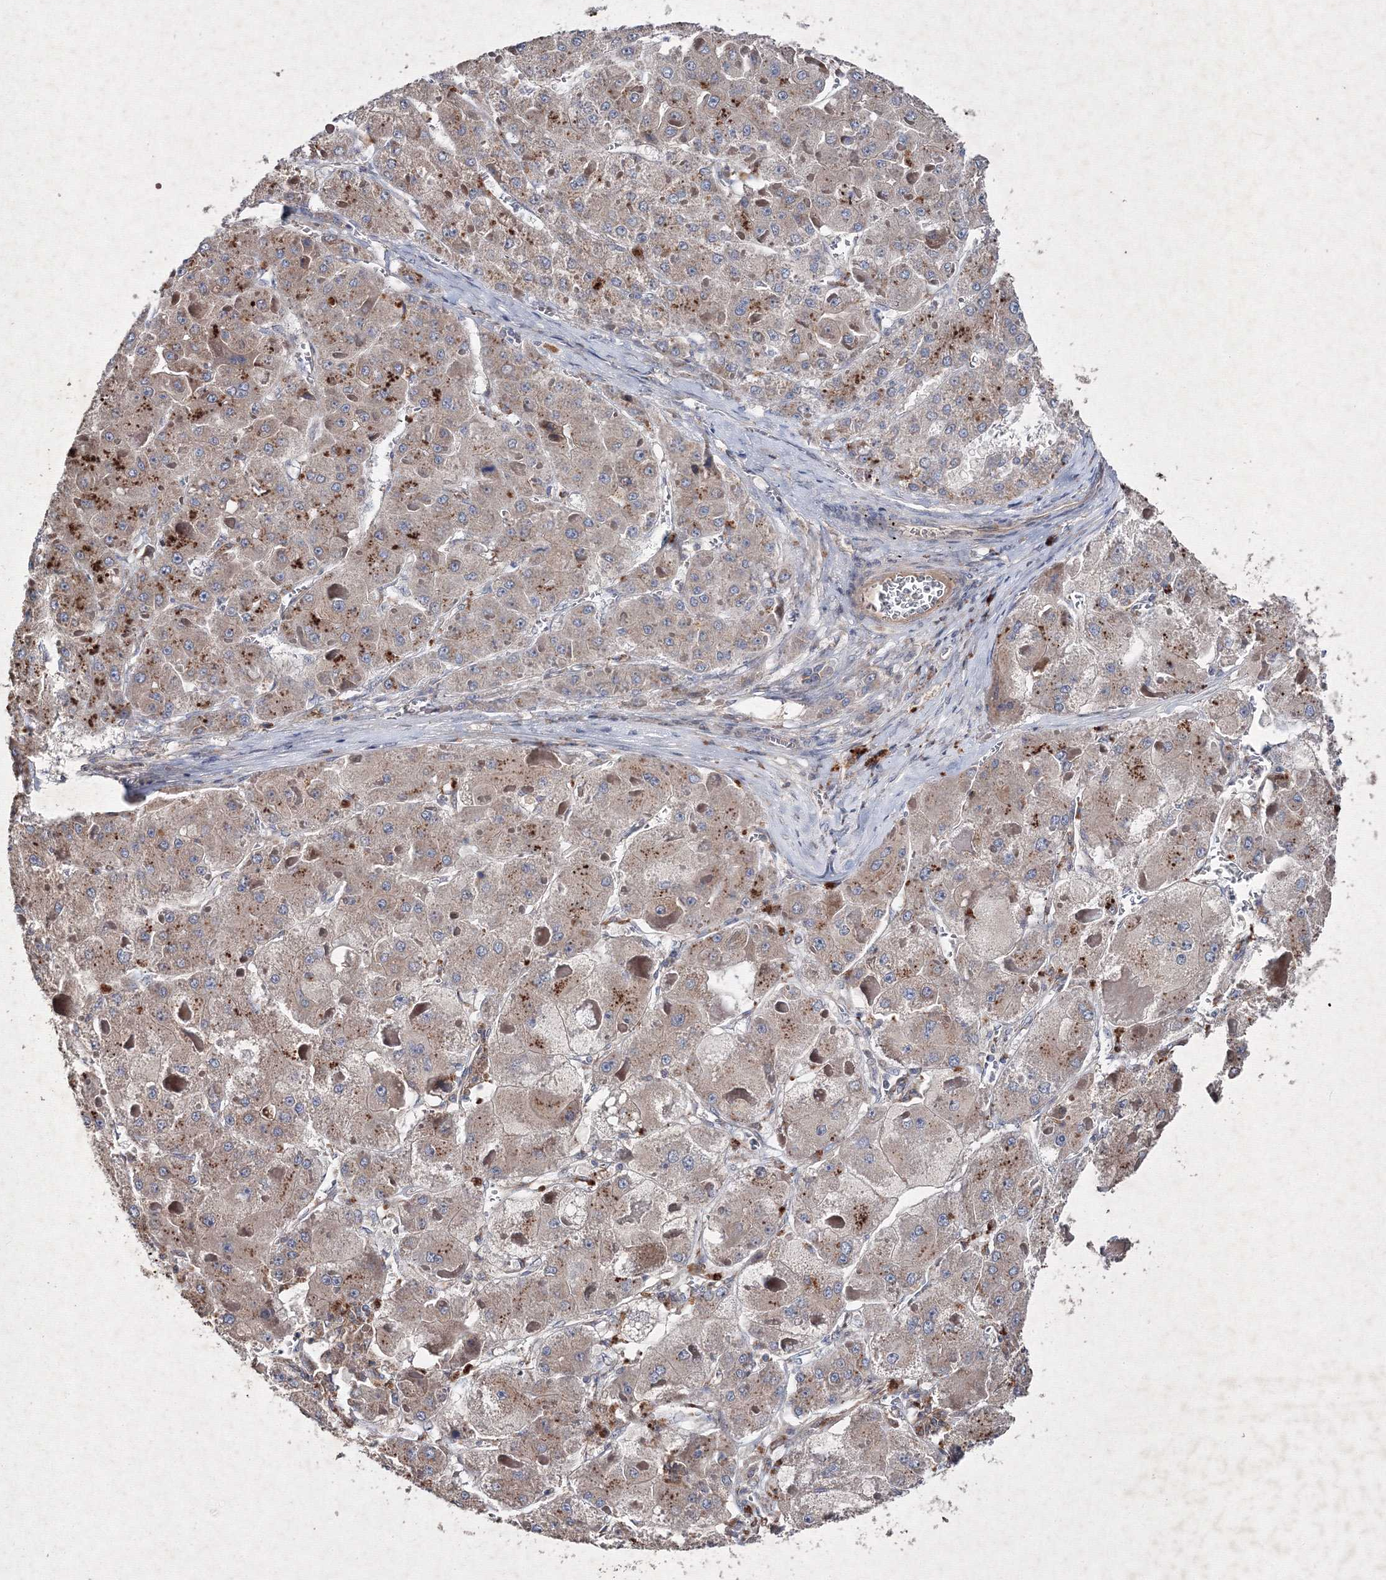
{"staining": {"intensity": "weak", "quantity": ">75%", "location": "cytoplasmic/membranous"}, "tissue": "liver cancer", "cell_type": "Tumor cells", "image_type": "cancer", "snomed": [{"axis": "morphology", "description": "Carcinoma, Hepatocellular, NOS"}, {"axis": "topography", "description": "Liver"}], "caption": "The photomicrograph reveals immunohistochemical staining of liver cancer. There is weak cytoplasmic/membranous positivity is seen in approximately >75% of tumor cells. The staining was performed using DAB, with brown indicating positive protein expression. Nuclei are stained blue with hematoxylin.", "gene": "GFM1", "patient": {"sex": "female", "age": 73}}